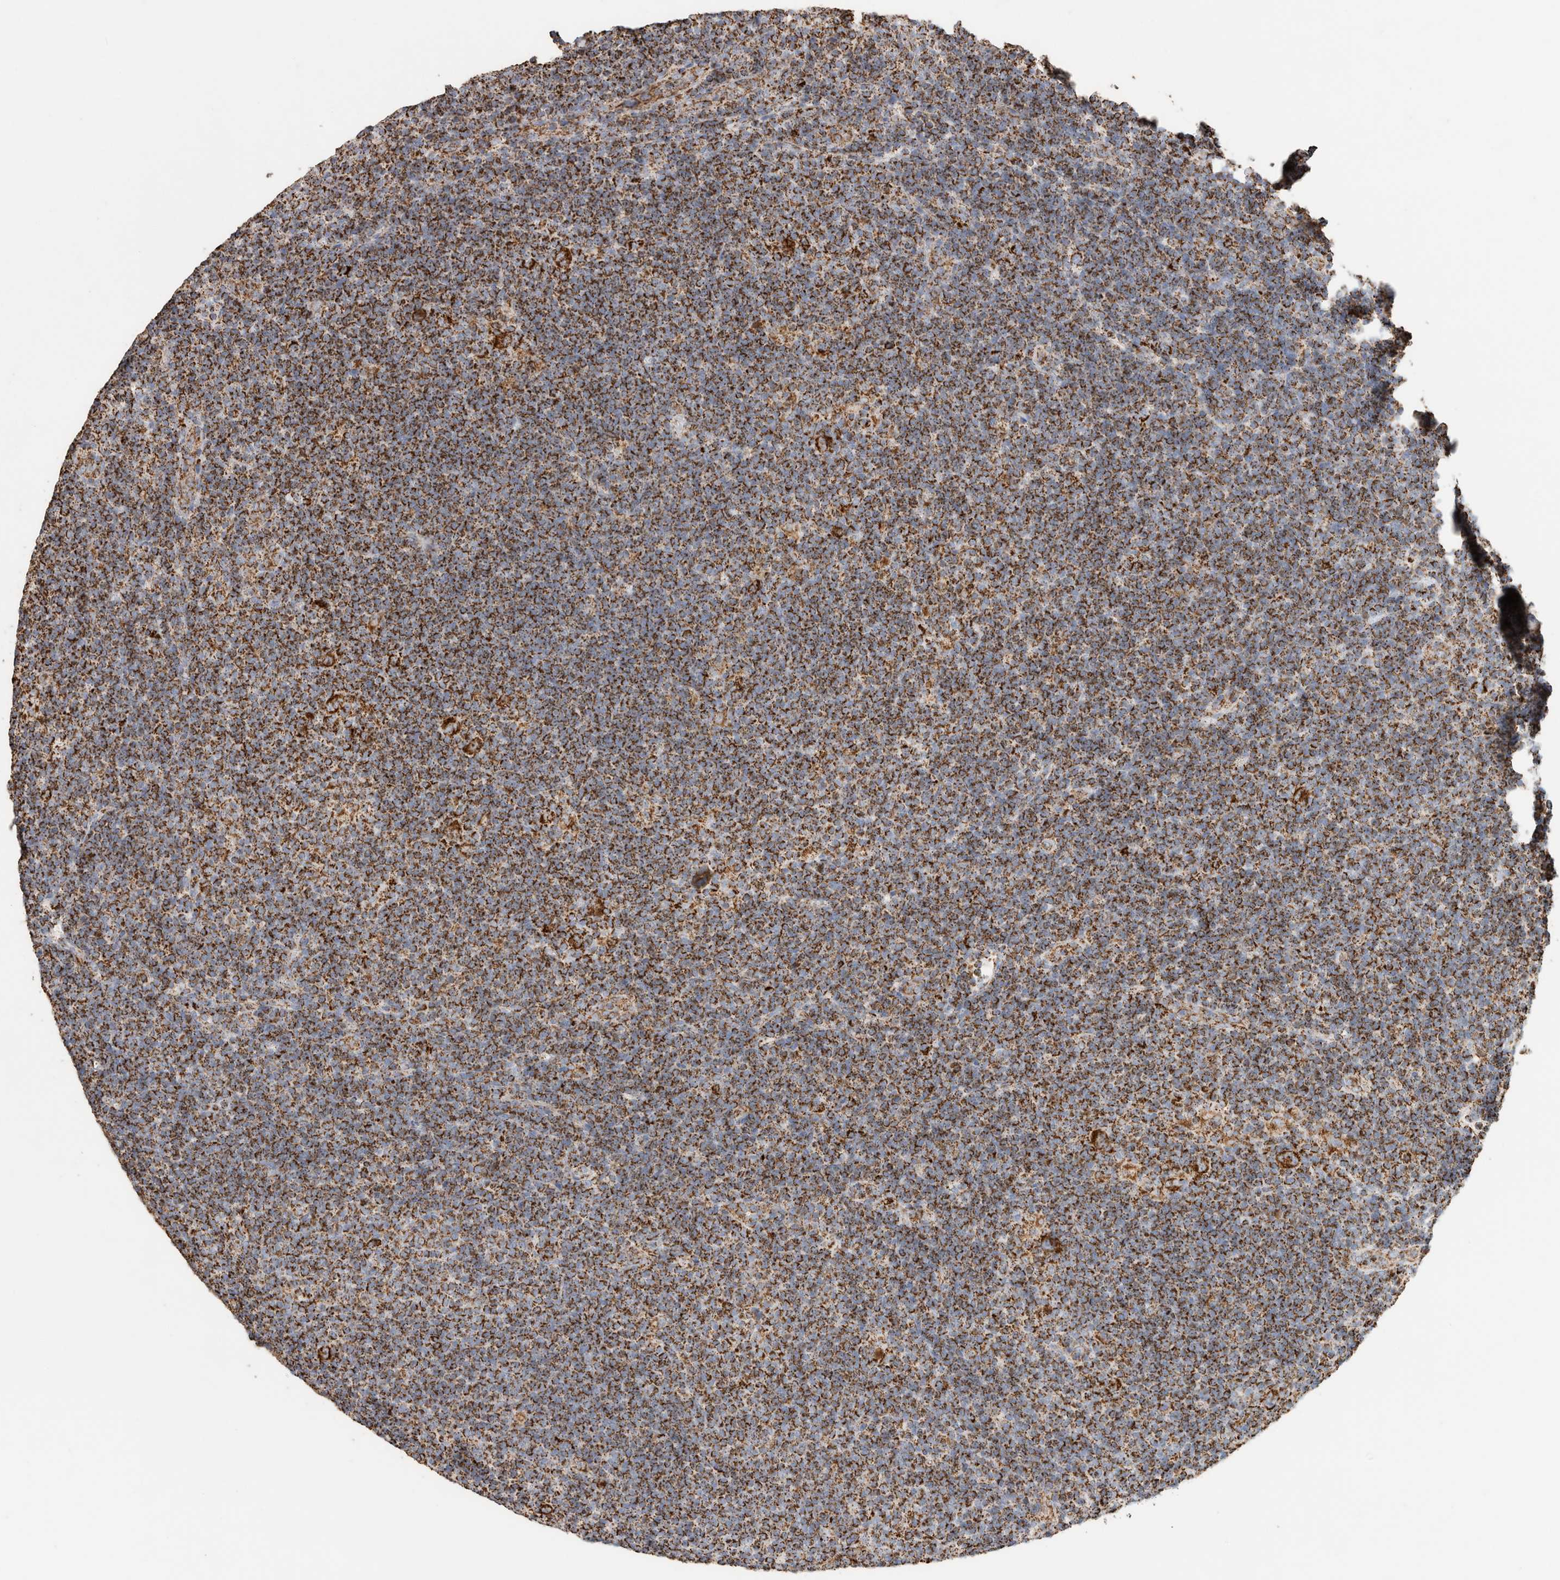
{"staining": {"intensity": "strong", "quantity": ">75%", "location": "cytoplasmic/membranous"}, "tissue": "lymphoma", "cell_type": "Tumor cells", "image_type": "cancer", "snomed": [{"axis": "morphology", "description": "Hodgkin's disease, NOS"}, {"axis": "topography", "description": "Lymph node"}], "caption": "This is a micrograph of immunohistochemistry (IHC) staining of lymphoma, which shows strong expression in the cytoplasmic/membranous of tumor cells.", "gene": "C1QBP", "patient": {"sex": "female", "age": 57}}